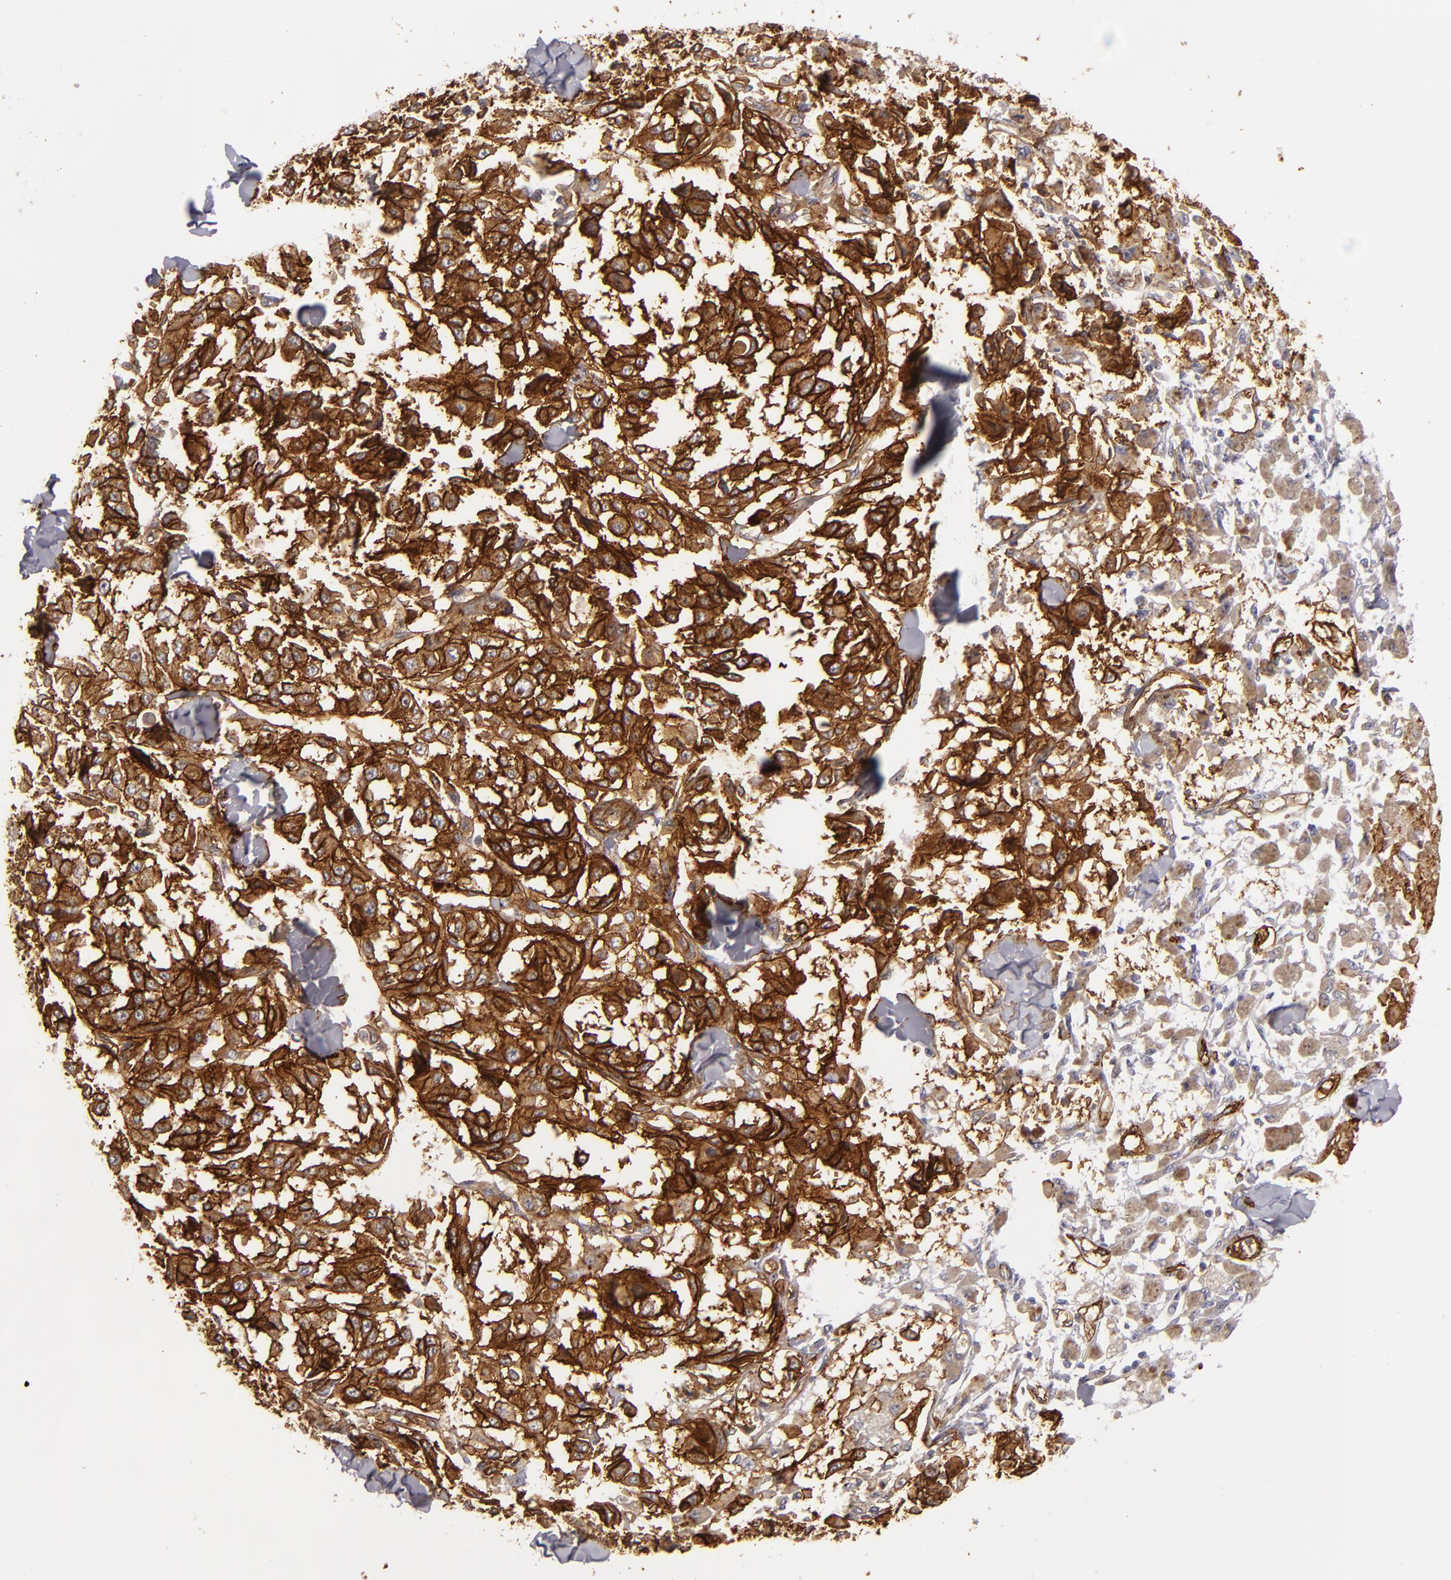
{"staining": {"intensity": "strong", "quantity": ">75%", "location": "cytoplasmic/membranous"}, "tissue": "melanoma", "cell_type": "Tumor cells", "image_type": "cancer", "snomed": [{"axis": "morphology", "description": "Malignant melanoma, NOS"}, {"axis": "topography", "description": "Skin"}], "caption": "Protein staining by immunohistochemistry (IHC) exhibits strong cytoplasmic/membranous staining in about >75% of tumor cells in melanoma.", "gene": "MCAM", "patient": {"sex": "female", "age": 64}}